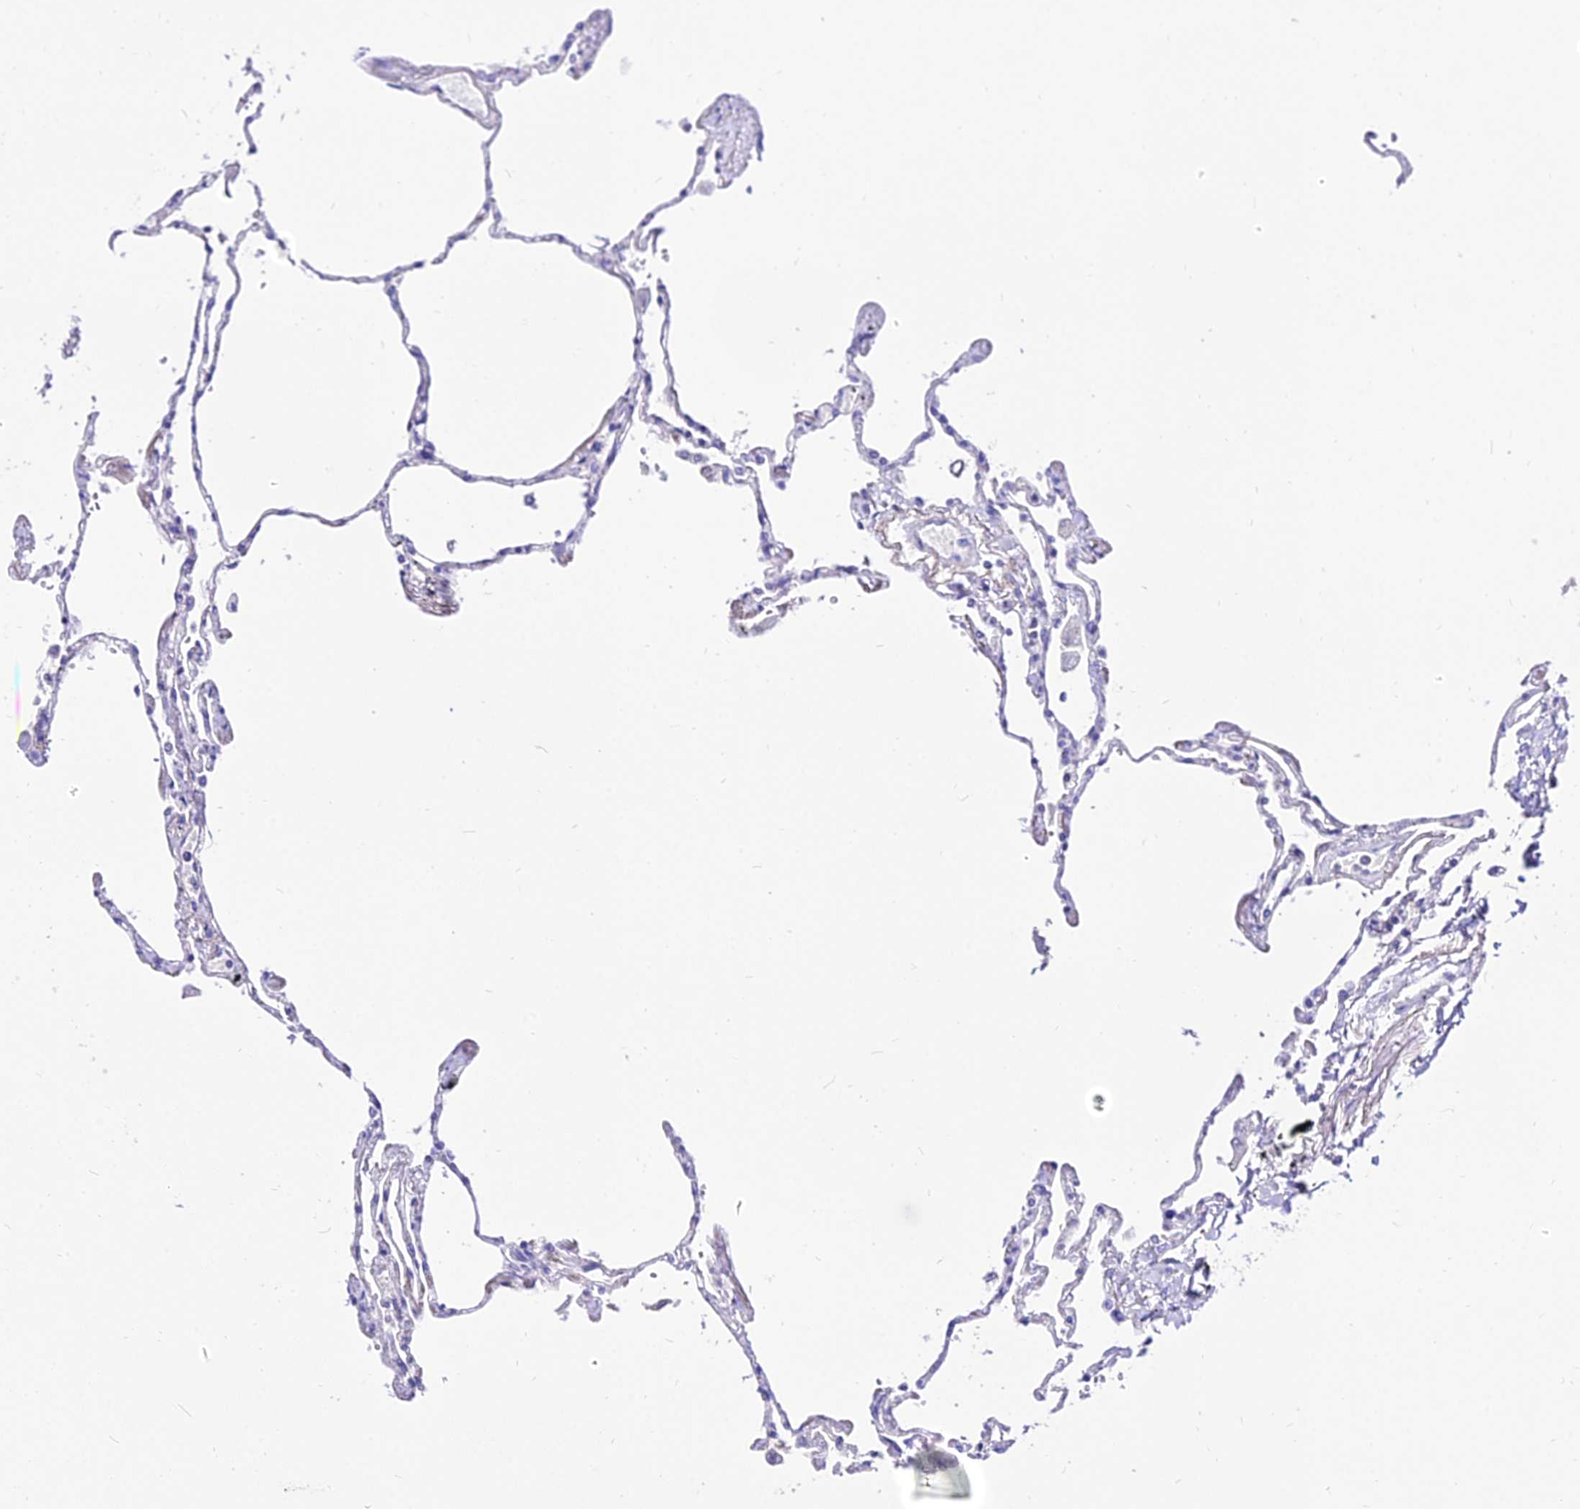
{"staining": {"intensity": "negative", "quantity": "none", "location": "none"}, "tissue": "lung", "cell_type": "Alveolar cells", "image_type": "normal", "snomed": [{"axis": "morphology", "description": "Normal tissue, NOS"}, {"axis": "topography", "description": "Lung"}], "caption": "Immunohistochemistry of normal human lung shows no positivity in alveolar cells.", "gene": "DEFB106A", "patient": {"sex": "female", "age": 67}}